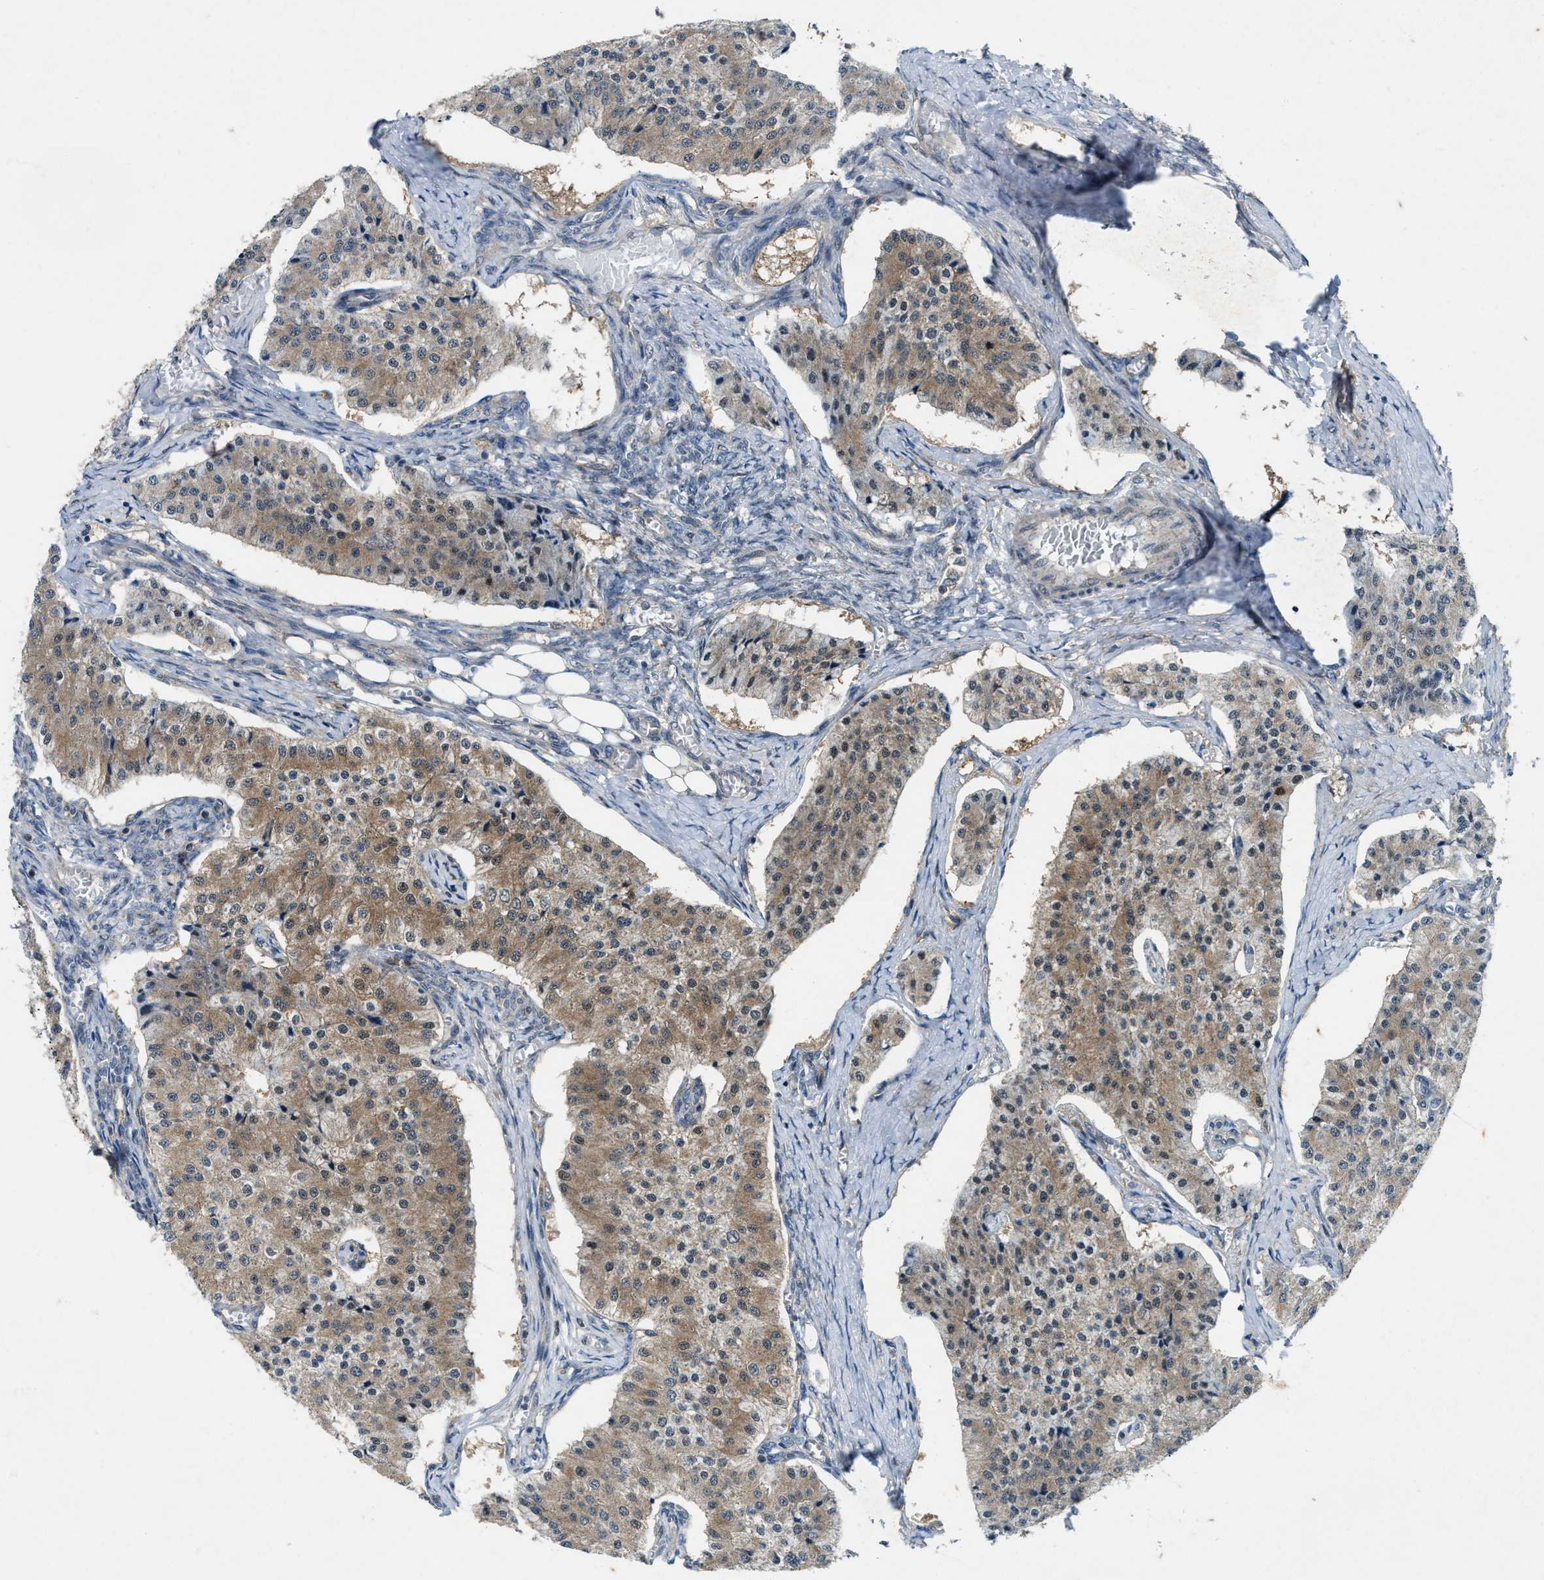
{"staining": {"intensity": "moderate", "quantity": ">75%", "location": "cytoplasmic/membranous"}, "tissue": "carcinoid", "cell_type": "Tumor cells", "image_type": "cancer", "snomed": [{"axis": "morphology", "description": "Carcinoid, malignant, NOS"}, {"axis": "topography", "description": "Colon"}], "caption": "Immunohistochemical staining of malignant carcinoid shows moderate cytoplasmic/membranous protein staining in about >75% of tumor cells.", "gene": "LRRC72", "patient": {"sex": "female", "age": 52}}